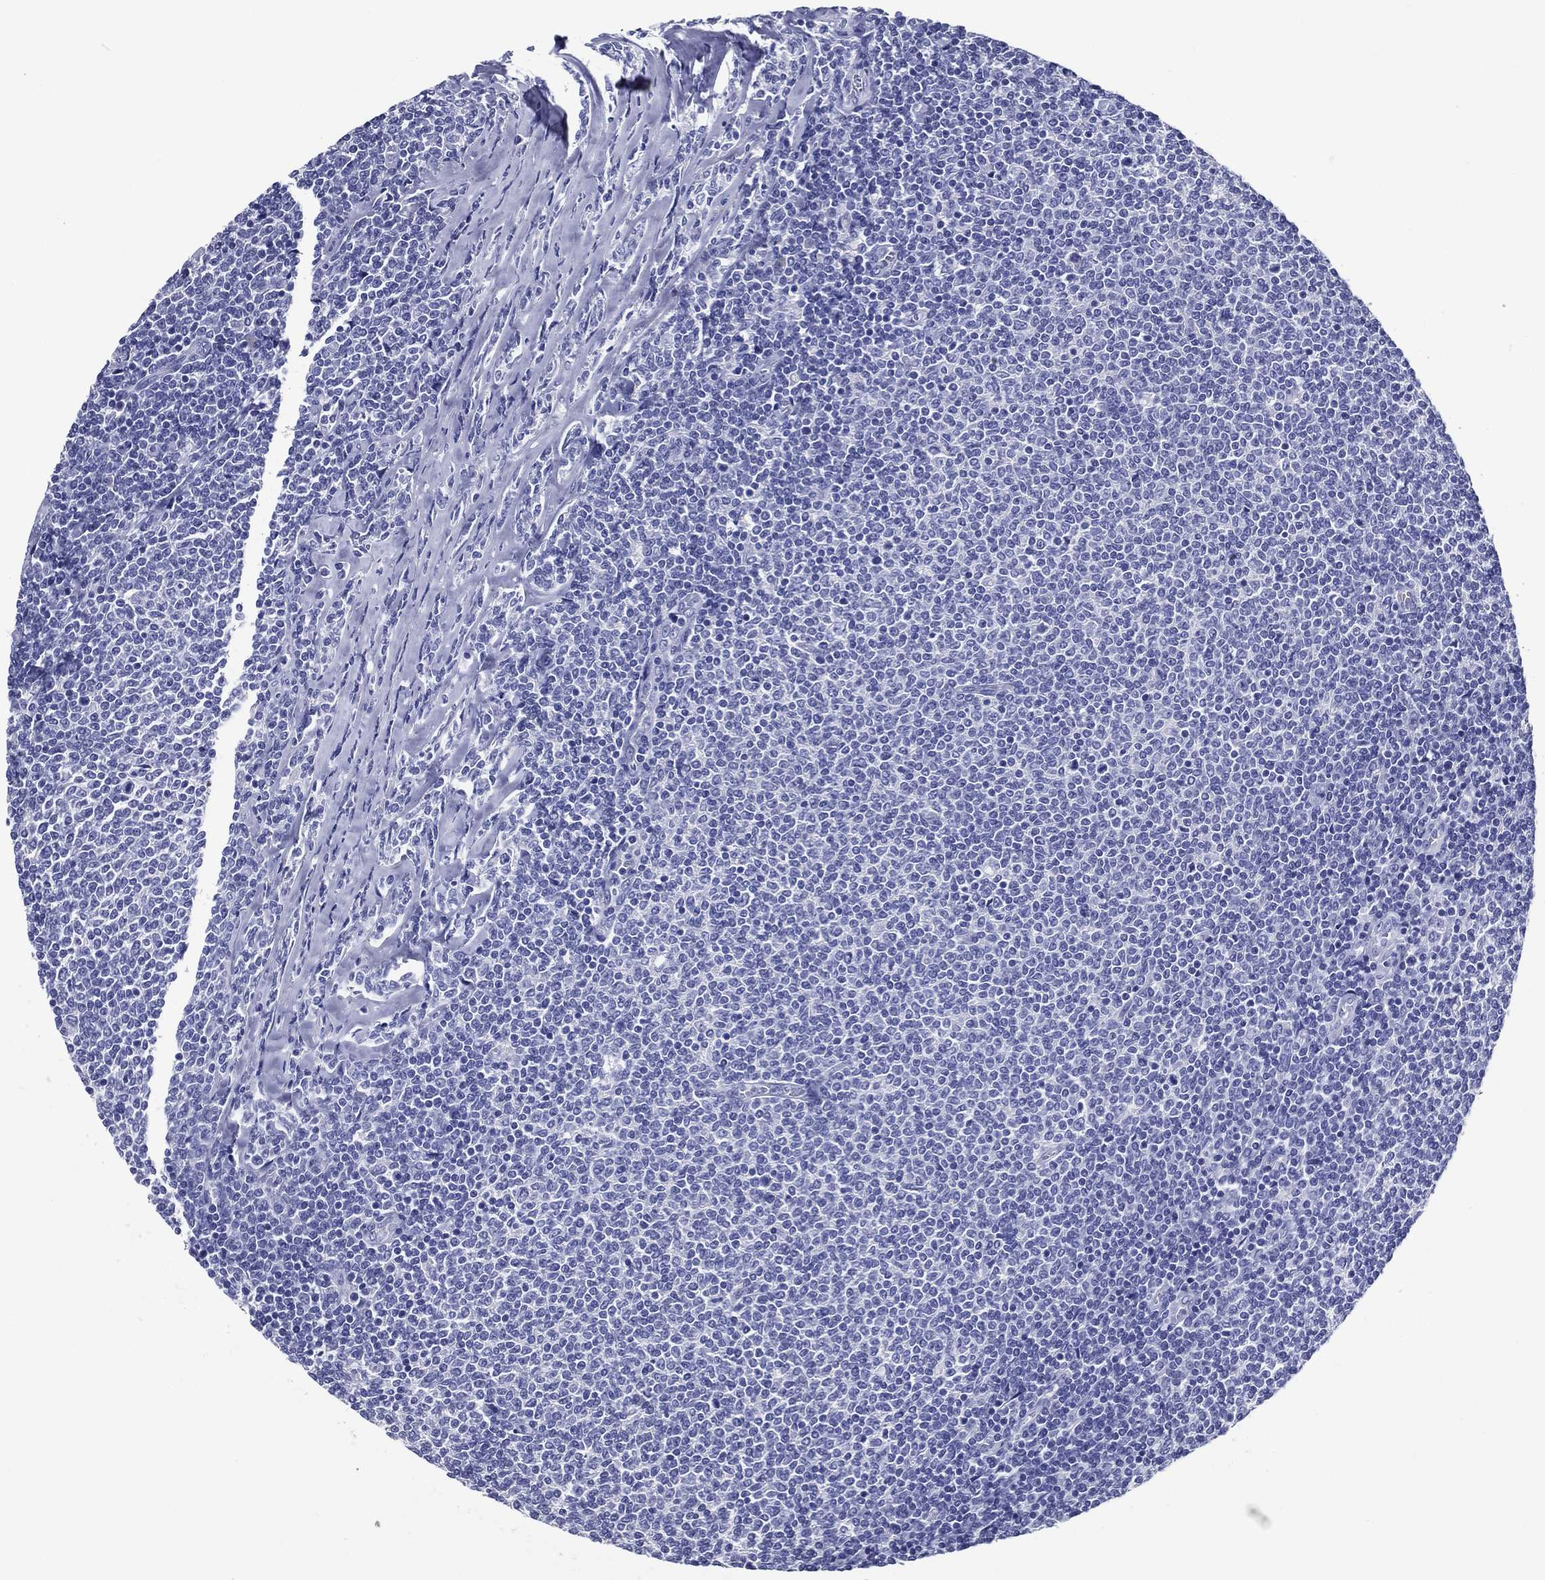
{"staining": {"intensity": "negative", "quantity": "none", "location": "none"}, "tissue": "lymphoma", "cell_type": "Tumor cells", "image_type": "cancer", "snomed": [{"axis": "morphology", "description": "Malignant lymphoma, non-Hodgkin's type, Low grade"}, {"axis": "topography", "description": "Lymph node"}], "caption": "A histopathology image of lymphoma stained for a protein demonstrates no brown staining in tumor cells.", "gene": "ACE2", "patient": {"sex": "male", "age": 52}}